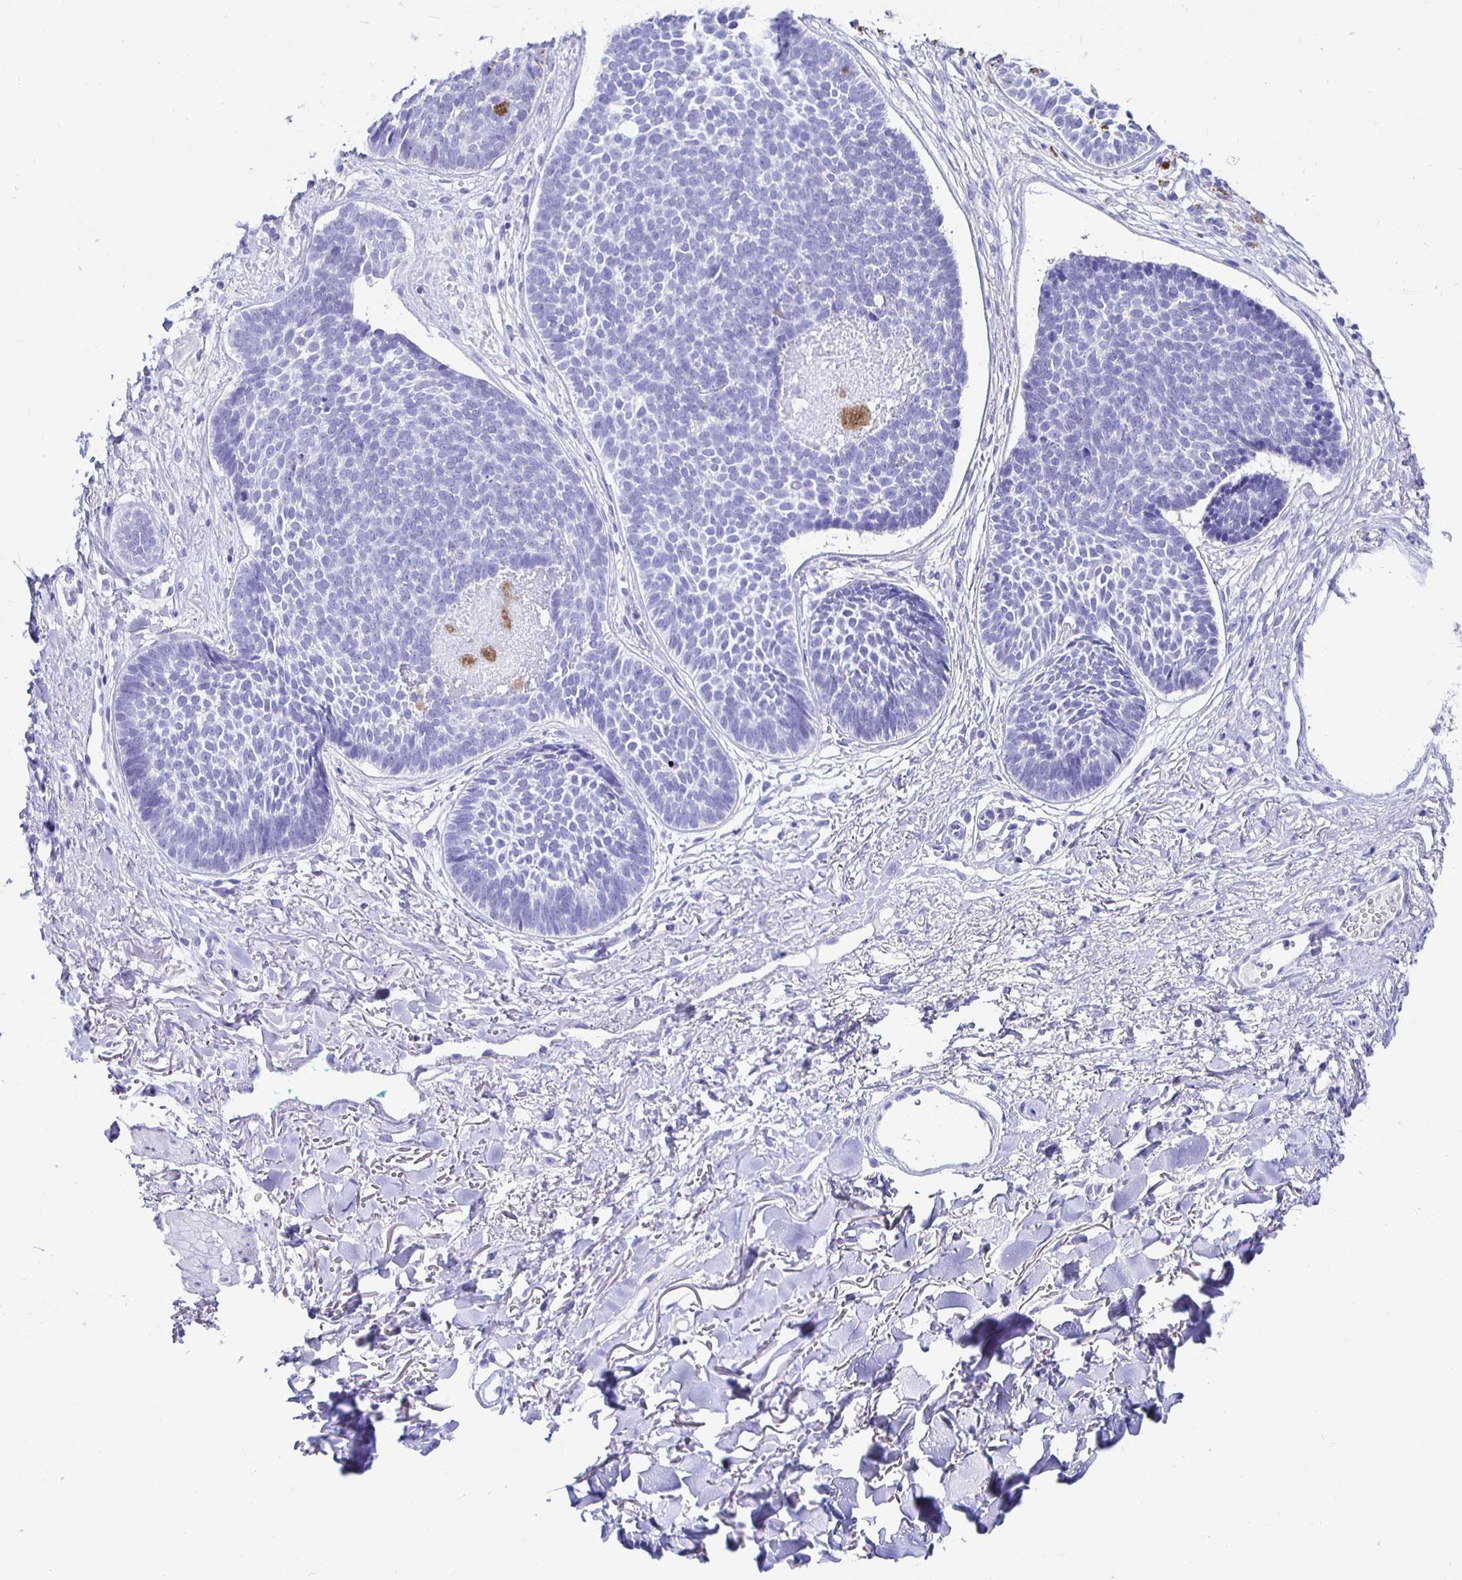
{"staining": {"intensity": "negative", "quantity": "none", "location": "none"}, "tissue": "skin cancer", "cell_type": "Tumor cells", "image_type": "cancer", "snomed": [{"axis": "morphology", "description": "Basal cell carcinoma"}, {"axis": "topography", "description": "Skin"}, {"axis": "topography", "description": "Skin of neck"}, {"axis": "topography", "description": "Skin of shoulder"}, {"axis": "topography", "description": "Skin of back"}], "caption": "Skin cancer was stained to show a protein in brown. There is no significant staining in tumor cells.", "gene": "UMOD", "patient": {"sex": "male", "age": 80}}